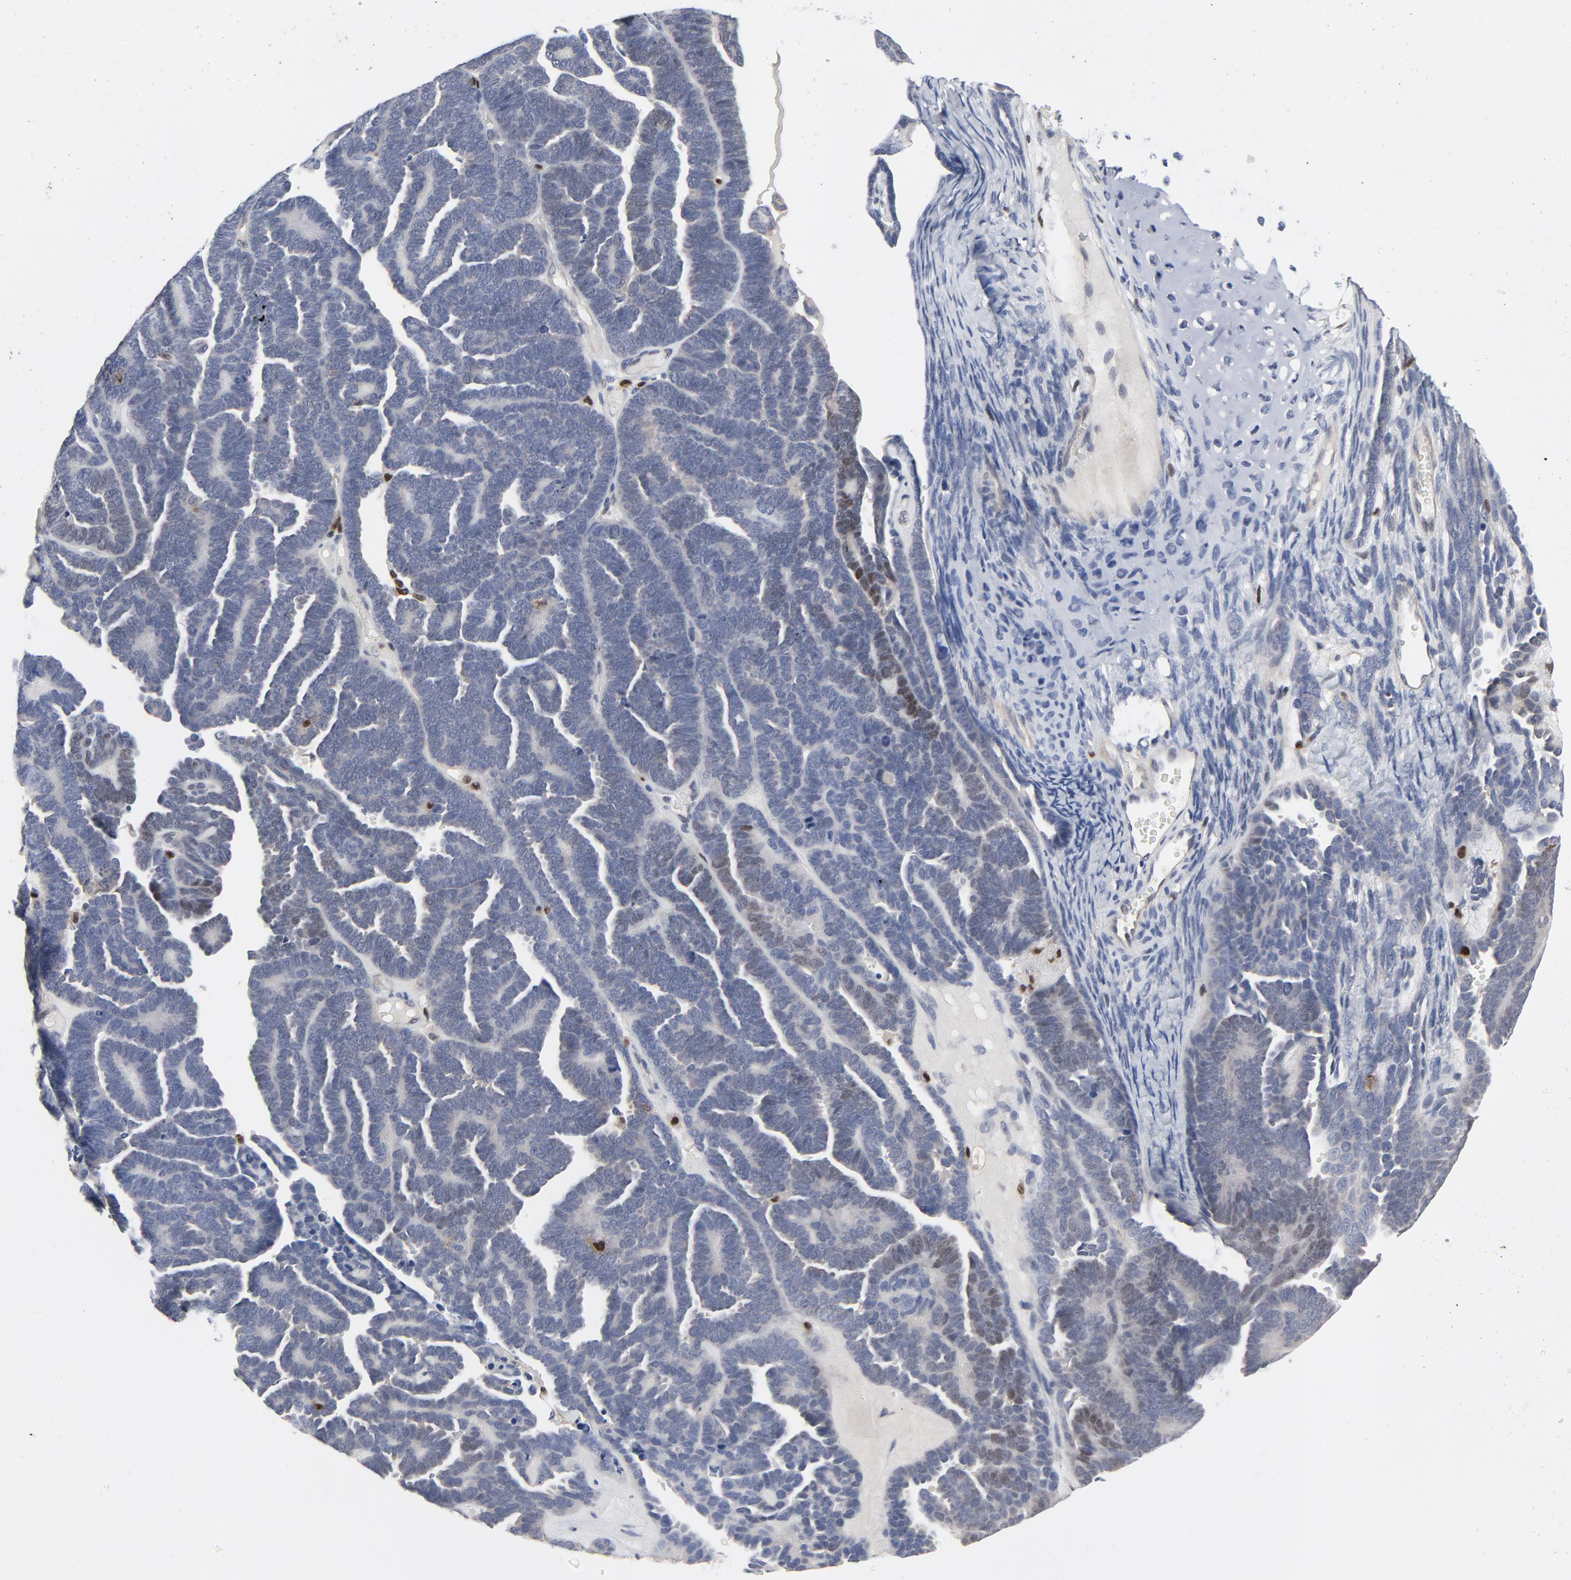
{"staining": {"intensity": "weak", "quantity": "<25%", "location": "cytoplasmic/membranous"}, "tissue": "endometrial cancer", "cell_type": "Tumor cells", "image_type": "cancer", "snomed": [{"axis": "morphology", "description": "Neoplasm, malignant, NOS"}, {"axis": "topography", "description": "Endometrium"}], "caption": "High magnification brightfield microscopy of neoplasm (malignant) (endometrial) stained with DAB (3,3'-diaminobenzidine) (brown) and counterstained with hematoxylin (blue): tumor cells show no significant positivity. (DAB immunohistochemistry (IHC) visualized using brightfield microscopy, high magnification).", "gene": "NFKB1", "patient": {"sex": "female", "age": 74}}